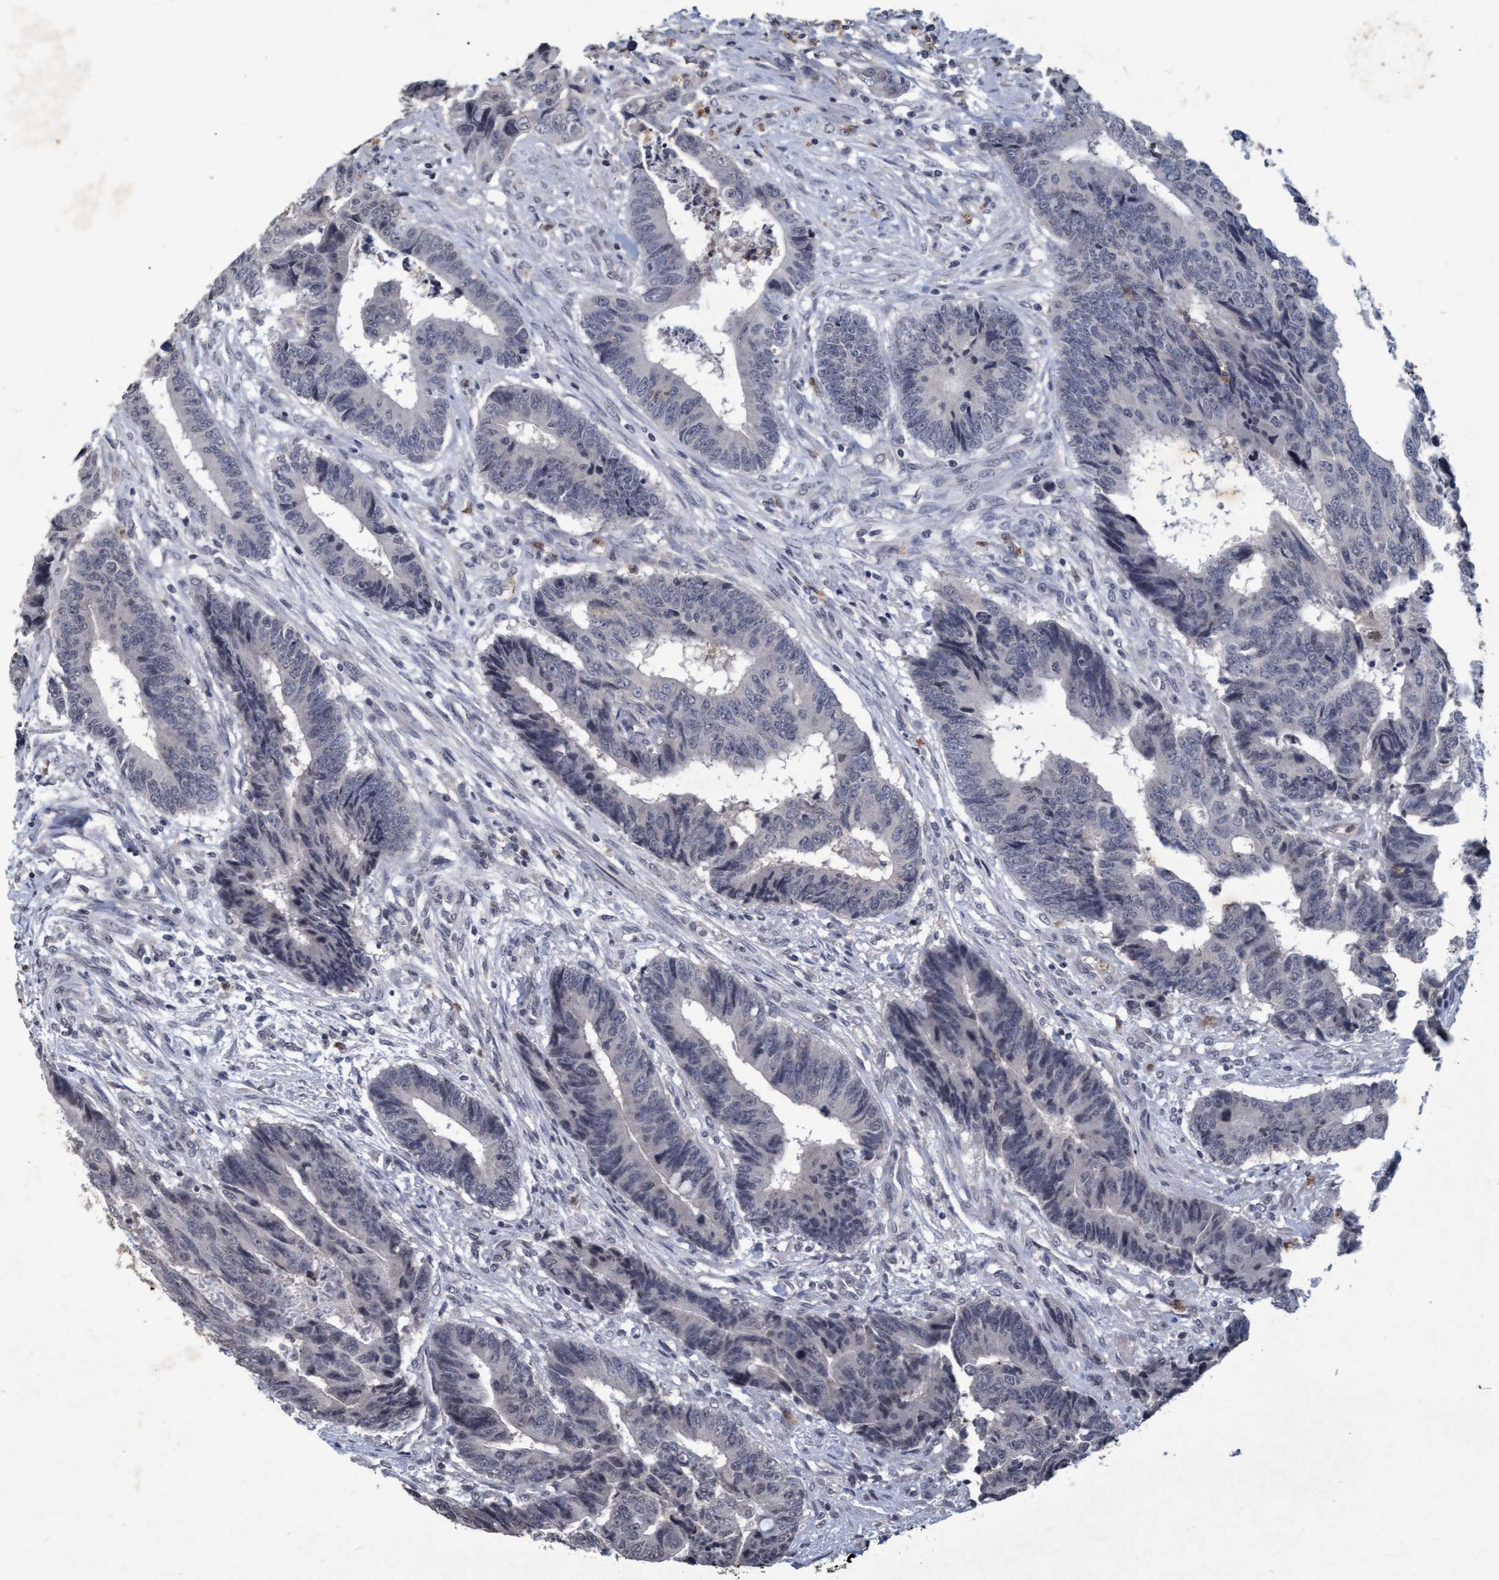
{"staining": {"intensity": "negative", "quantity": "none", "location": "none"}, "tissue": "colorectal cancer", "cell_type": "Tumor cells", "image_type": "cancer", "snomed": [{"axis": "morphology", "description": "Adenocarcinoma, NOS"}, {"axis": "topography", "description": "Rectum"}], "caption": "Photomicrograph shows no protein expression in tumor cells of colorectal adenocarcinoma tissue. (IHC, brightfield microscopy, high magnification).", "gene": "GALC", "patient": {"sex": "male", "age": 84}}